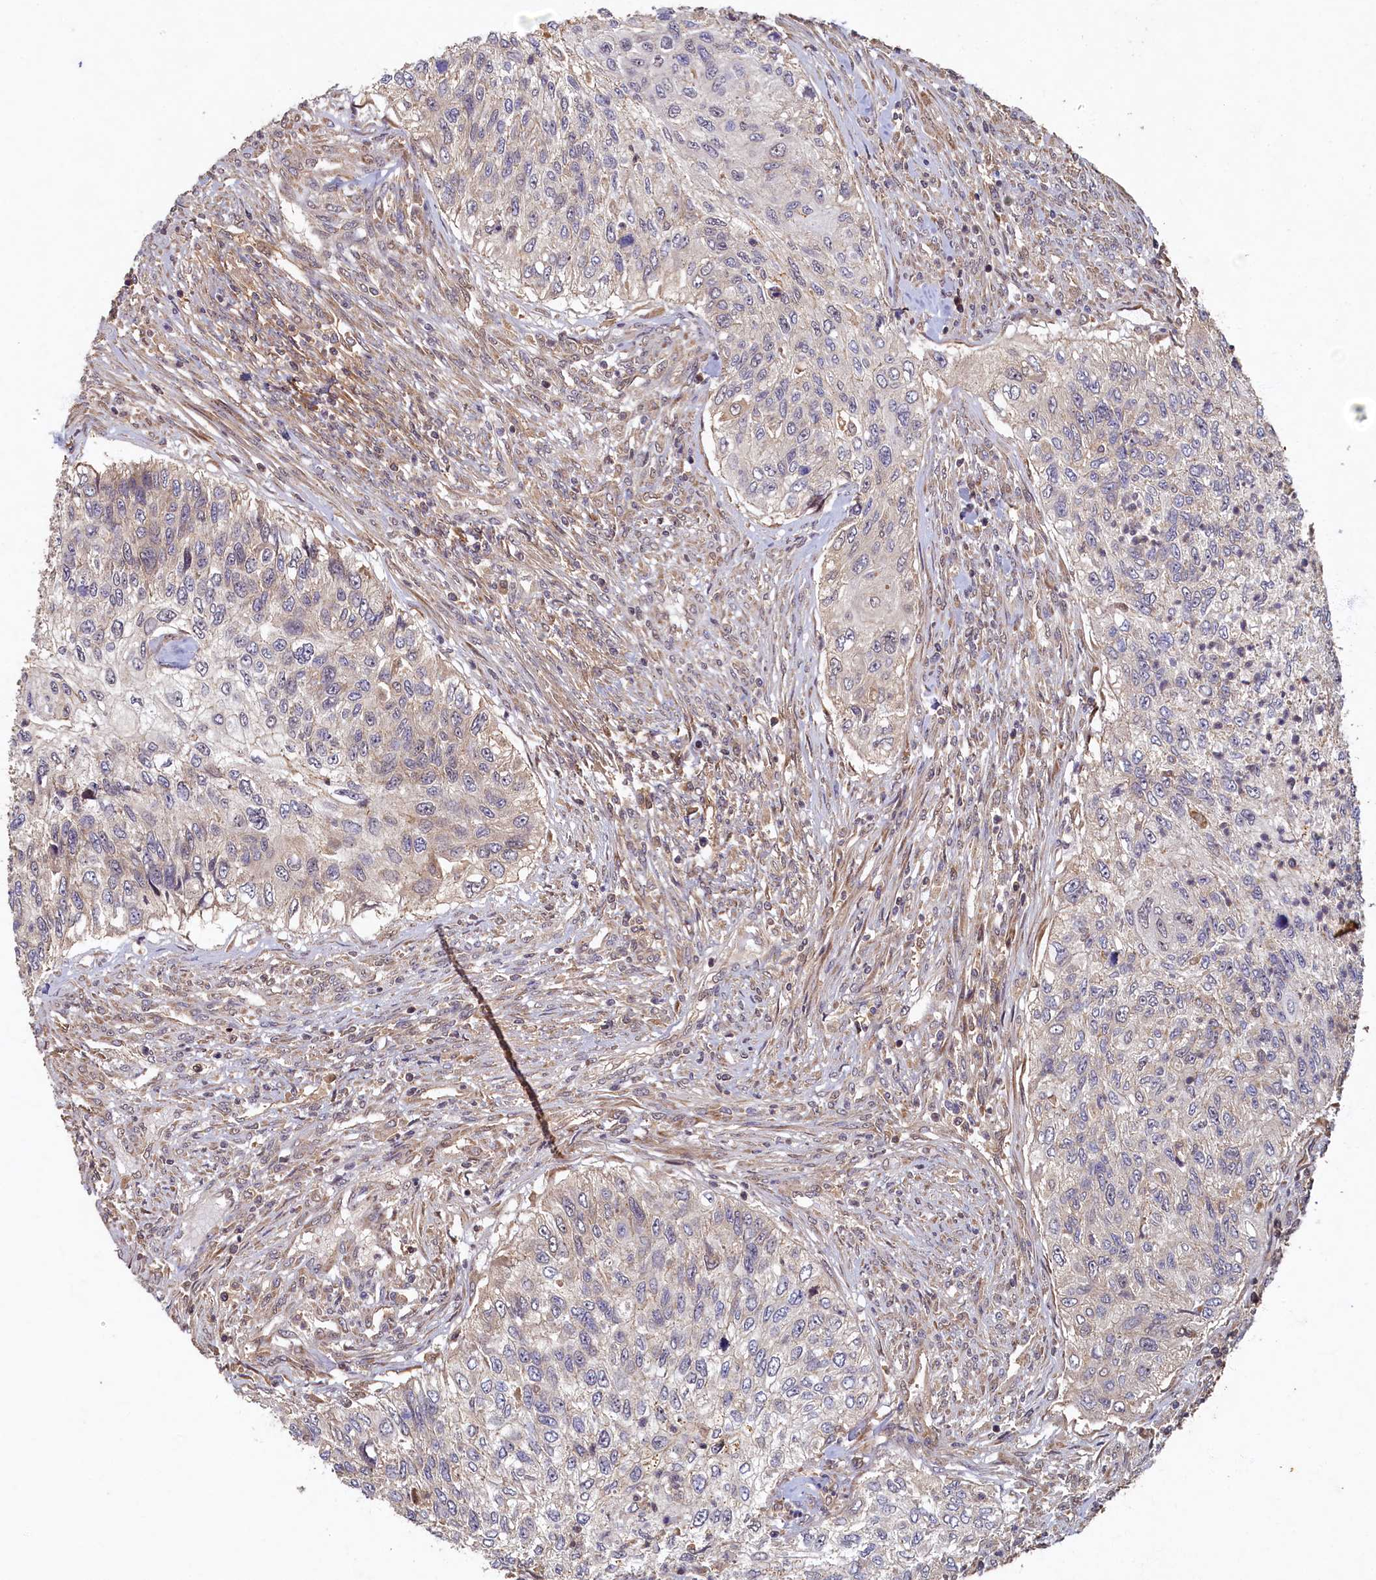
{"staining": {"intensity": "negative", "quantity": "none", "location": "none"}, "tissue": "urothelial cancer", "cell_type": "Tumor cells", "image_type": "cancer", "snomed": [{"axis": "morphology", "description": "Urothelial carcinoma, High grade"}, {"axis": "topography", "description": "Urinary bladder"}], "caption": "The image displays no significant staining in tumor cells of urothelial cancer.", "gene": "LCMT2", "patient": {"sex": "female", "age": 60}}